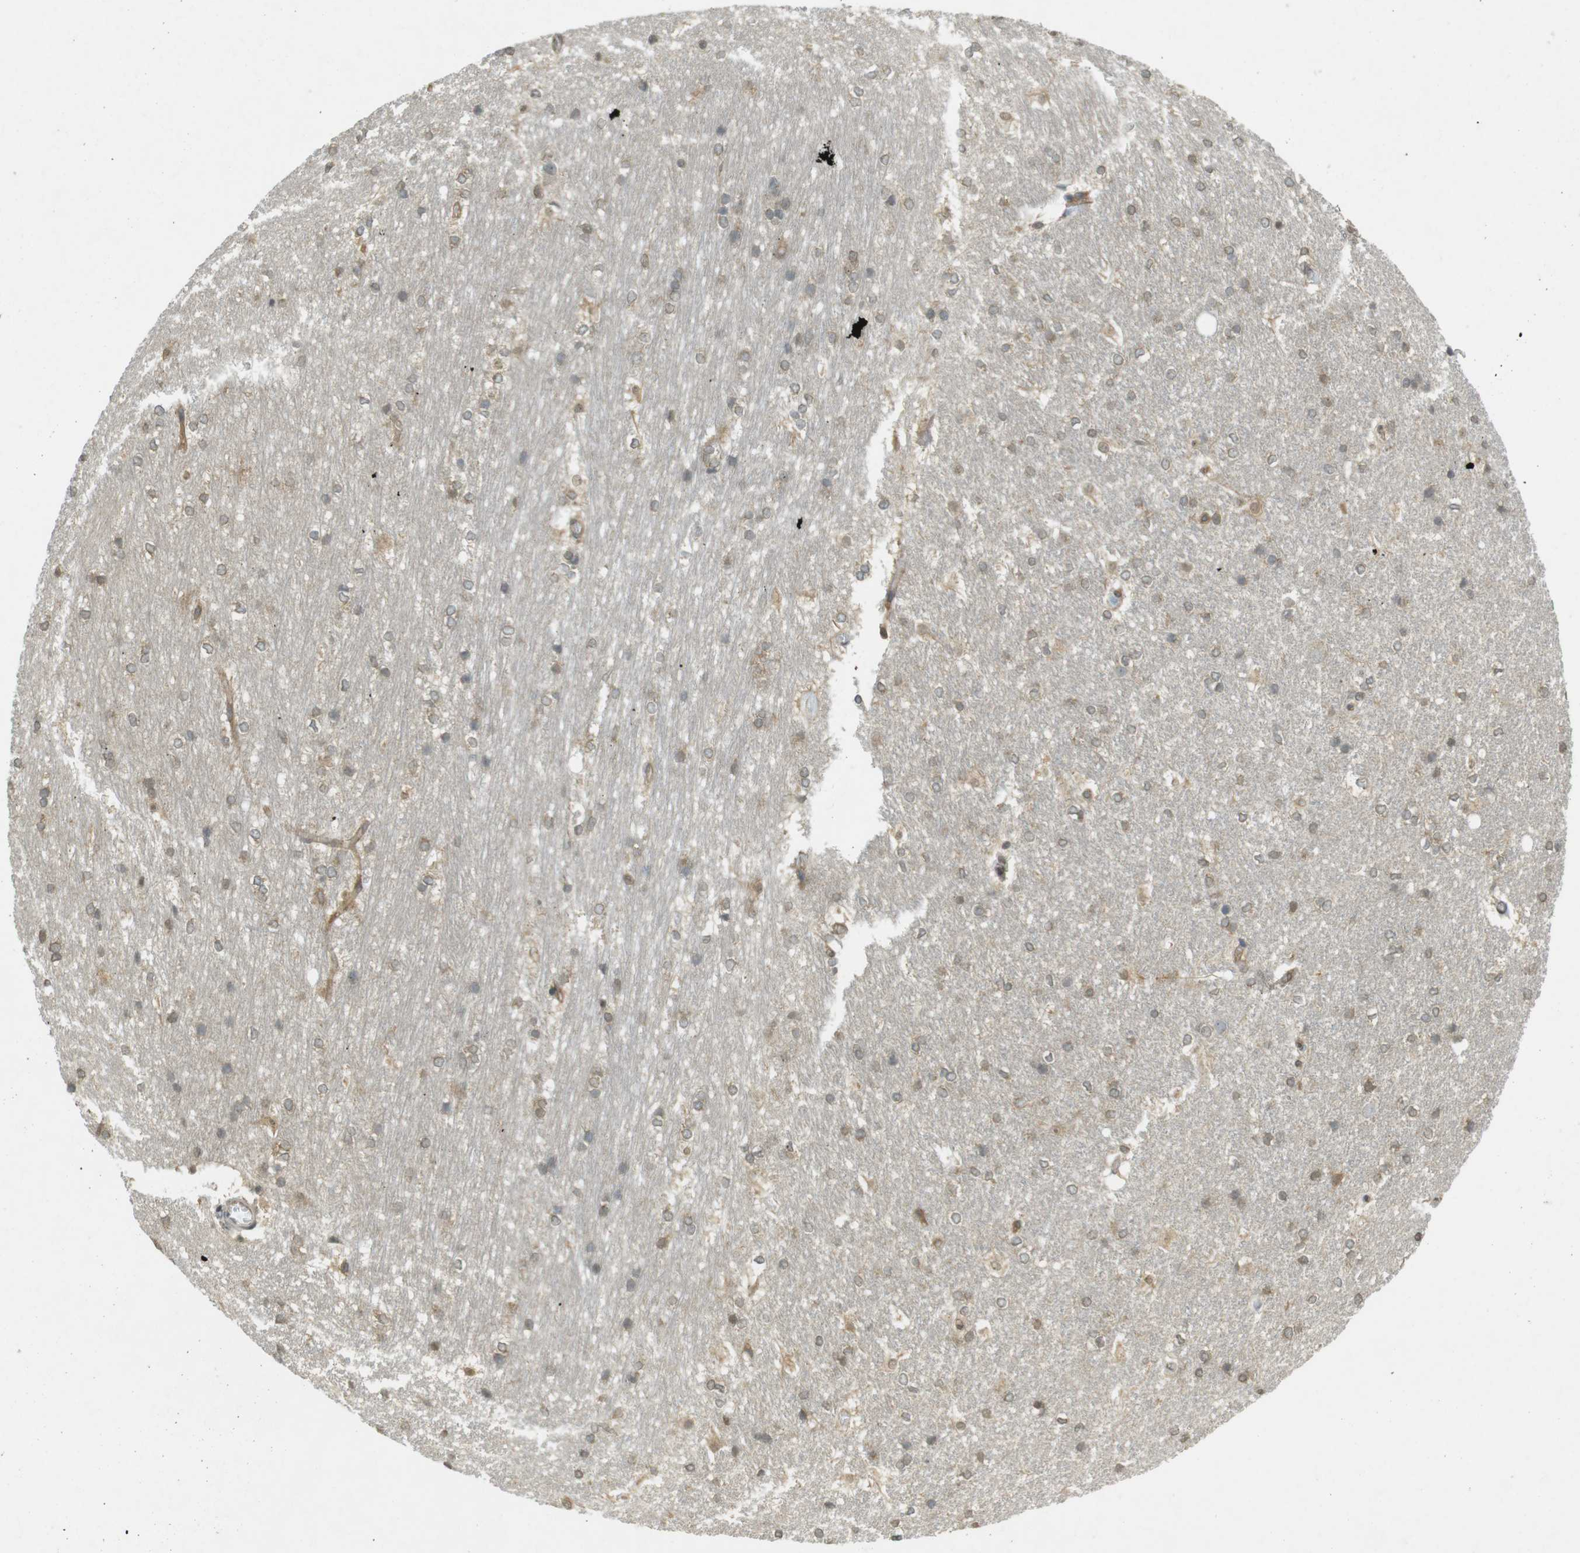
{"staining": {"intensity": "weak", "quantity": ">75%", "location": "cytoplasmic/membranous"}, "tissue": "hippocampus", "cell_type": "Glial cells", "image_type": "normal", "snomed": [{"axis": "morphology", "description": "Normal tissue, NOS"}, {"axis": "topography", "description": "Hippocampus"}], "caption": "Immunohistochemistry (IHC) of normal hippocampus displays low levels of weak cytoplasmic/membranous positivity in approximately >75% of glial cells.", "gene": "KIF5B", "patient": {"sex": "female", "age": 19}}